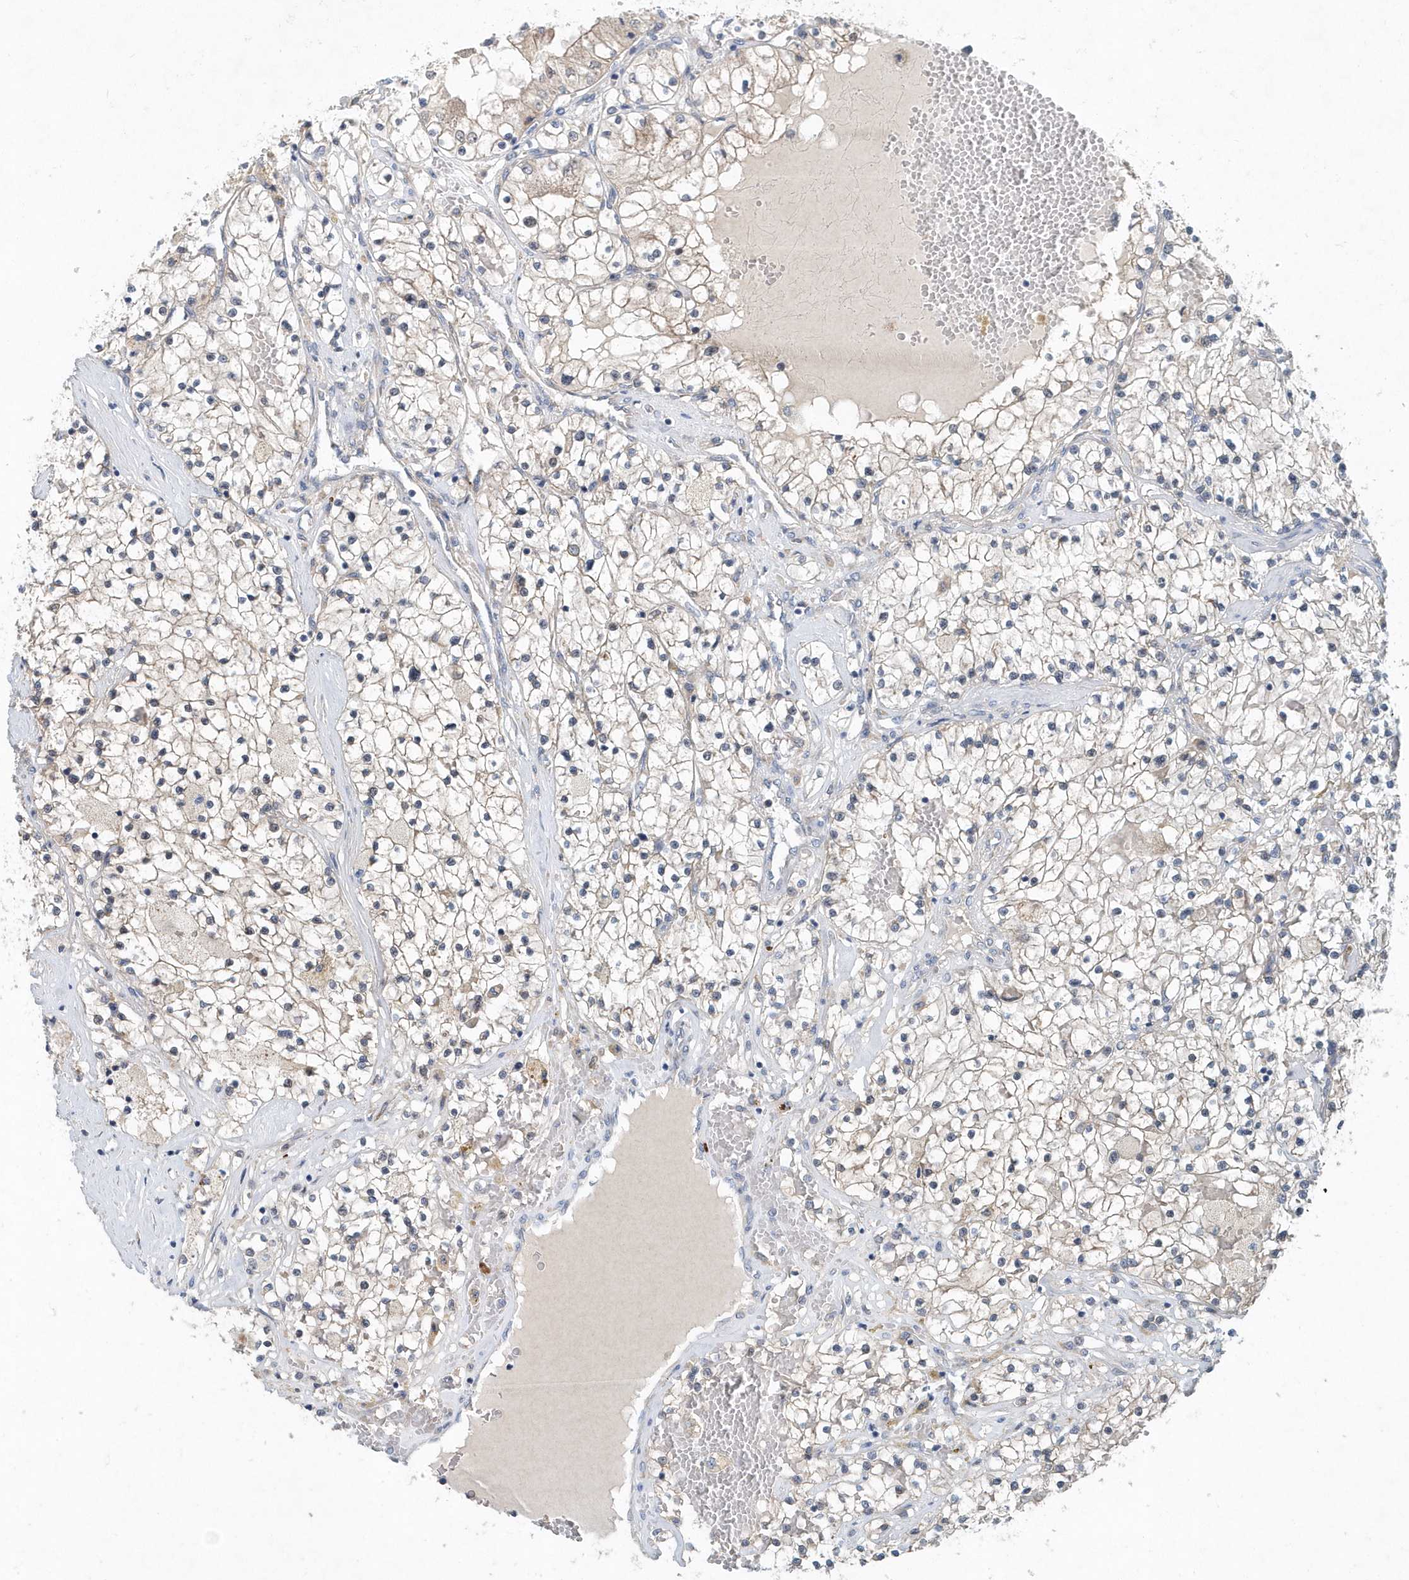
{"staining": {"intensity": "weak", "quantity": "<25%", "location": "cytoplasmic/membranous"}, "tissue": "renal cancer", "cell_type": "Tumor cells", "image_type": "cancer", "snomed": [{"axis": "morphology", "description": "Normal tissue, NOS"}, {"axis": "morphology", "description": "Adenocarcinoma, NOS"}, {"axis": "topography", "description": "Kidney"}], "caption": "Histopathology image shows no significant protein staining in tumor cells of renal cancer (adenocarcinoma).", "gene": "PFN2", "patient": {"sex": "male", "age": 68}}